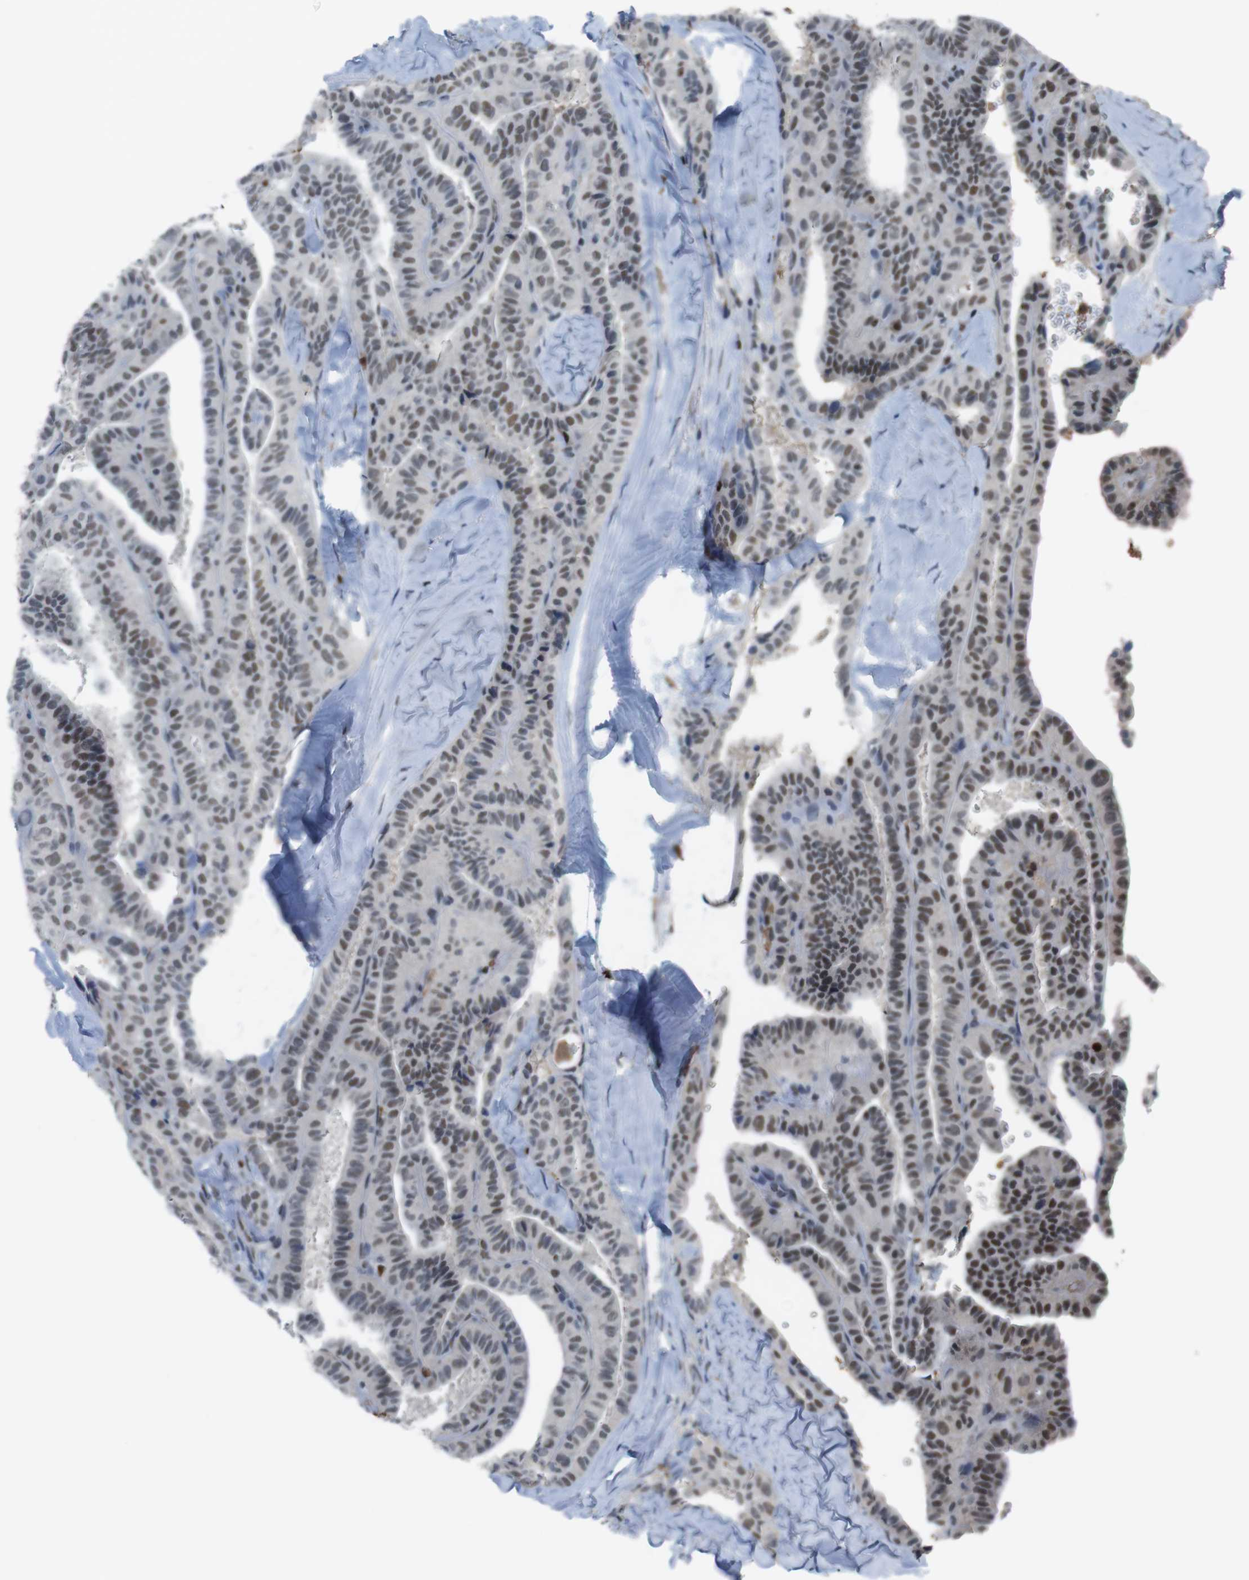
{"staining": {"intensity": "moderate", "quantity": "25%-75%", "location": "nuclear"}, "tissue": "thyroid cancer", "cell_type": "Tumor cells", "image_type": "cancer", "snomed": [{"axis": "morphology", "description": "Papillary adenocarcinoma, NOS"}, {"axis": "topography", "description": "Thyroid gland"}], "caption": "IHC histopathology image of papillary adenocarcinoma (thyroid) stained for a protein (brown), which exhibits medium levels of moderate nuclear positivity in about 25%-75% of tumor cells.", "gene": "SUB1", "patient": {"sex": "male", "age": 77}}